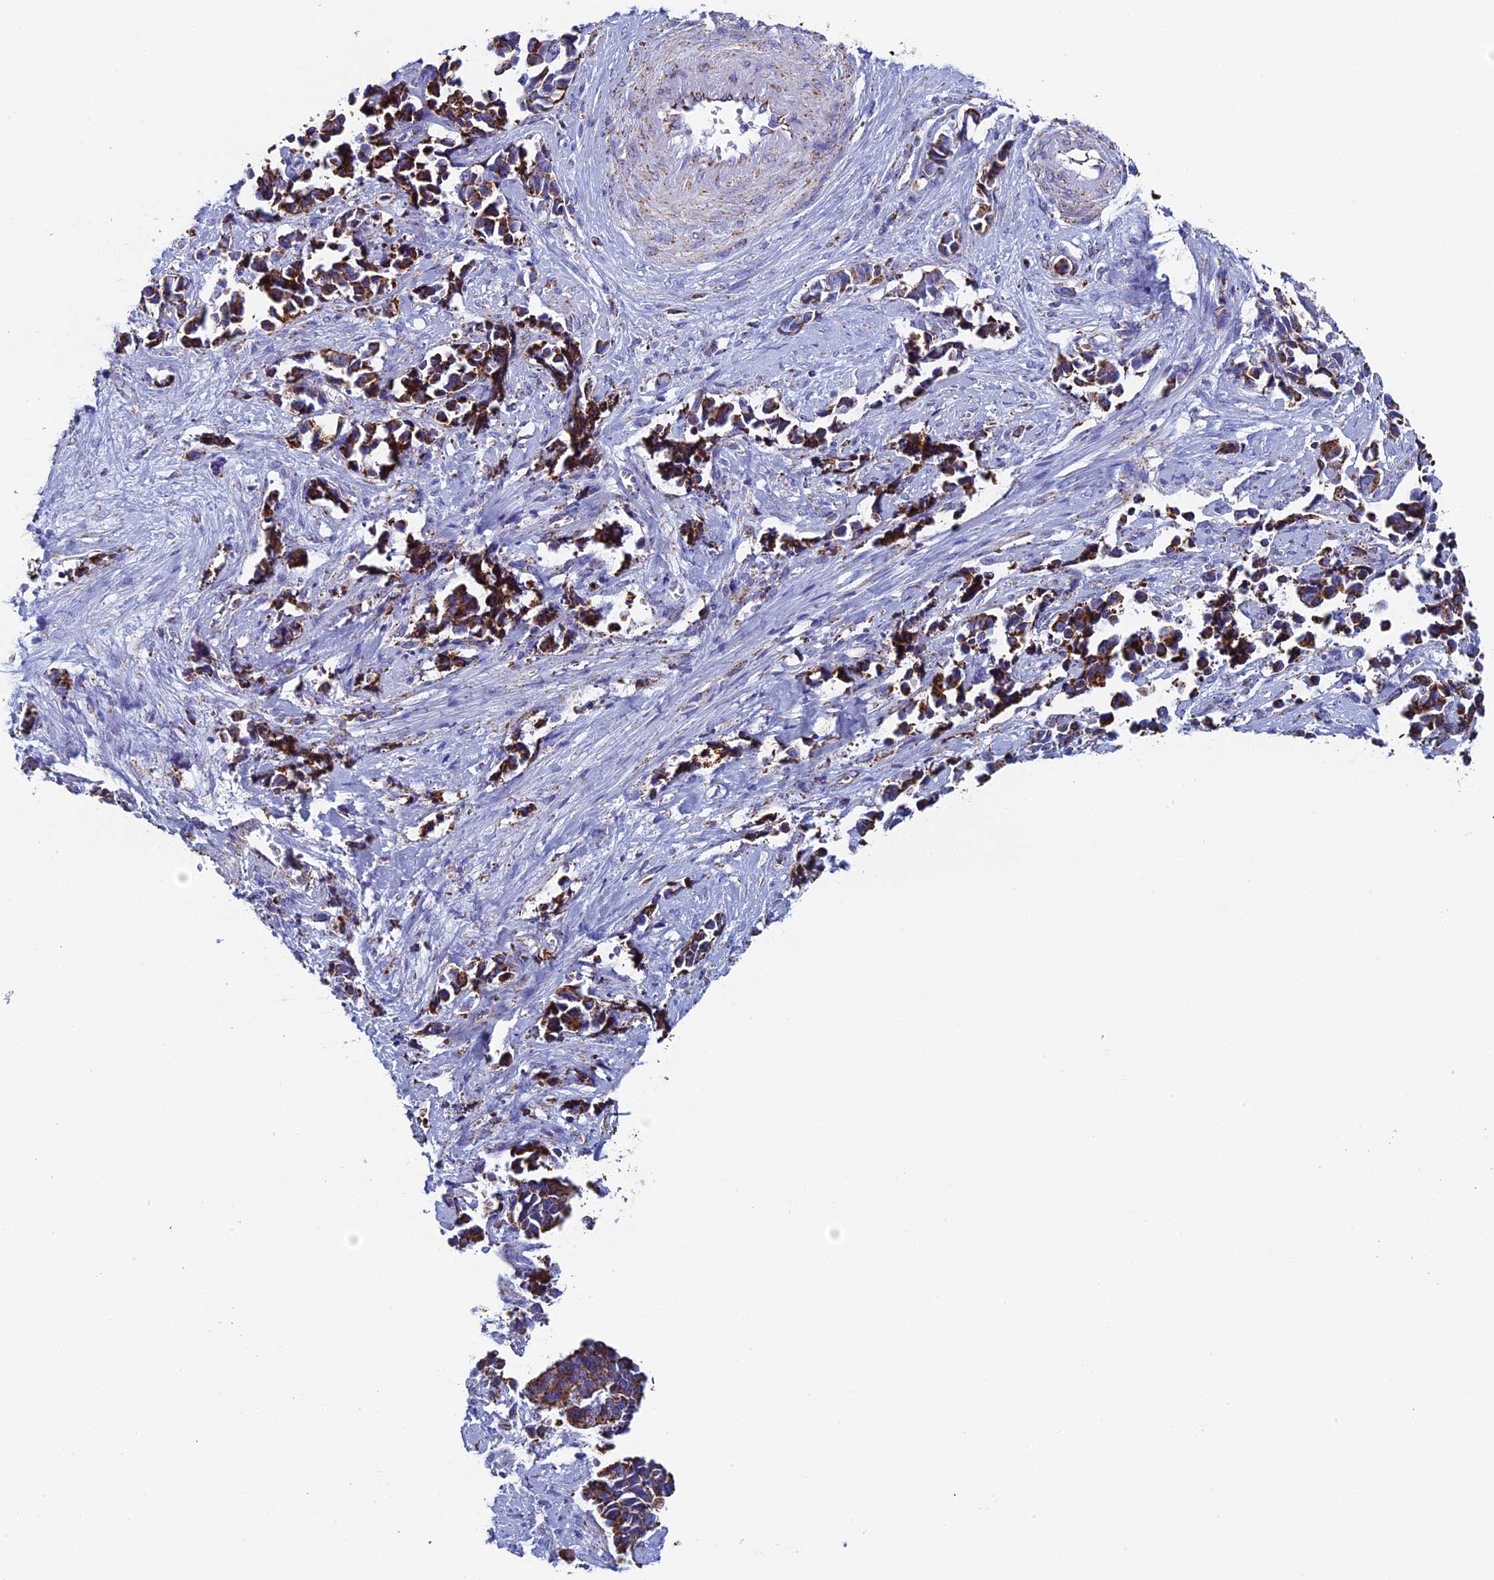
{"staining": {"intensity": "strong", "quantity": ">75%", "location": "cytoplasmic/membranous"}, "tissue": "cervical cancer", "cell_type": "Tumor cells", "image_type": "cancer", "snomed": [{"axis": "morphology", "description": "Normal tissue, NOS"}, {"axis": "morphology", "description": "Squamous cell carcinoma, NOS"}, {"axis": "topography", "description": "Cervix"}], "caption": "A high amount of strong cytoplasmic/membranous expression is seen in approximately >75% of tumor cells in cervical squamous cell carcinoma tissue. The staining is performed using DAB (3,3'-diaminobenzidine) brown chromogen to label protein expression. The nuclei are counter-stained blue using hematoxylin.", "gene": "UQCRFS1", "patient": {"sex": "female", "age": 35}}